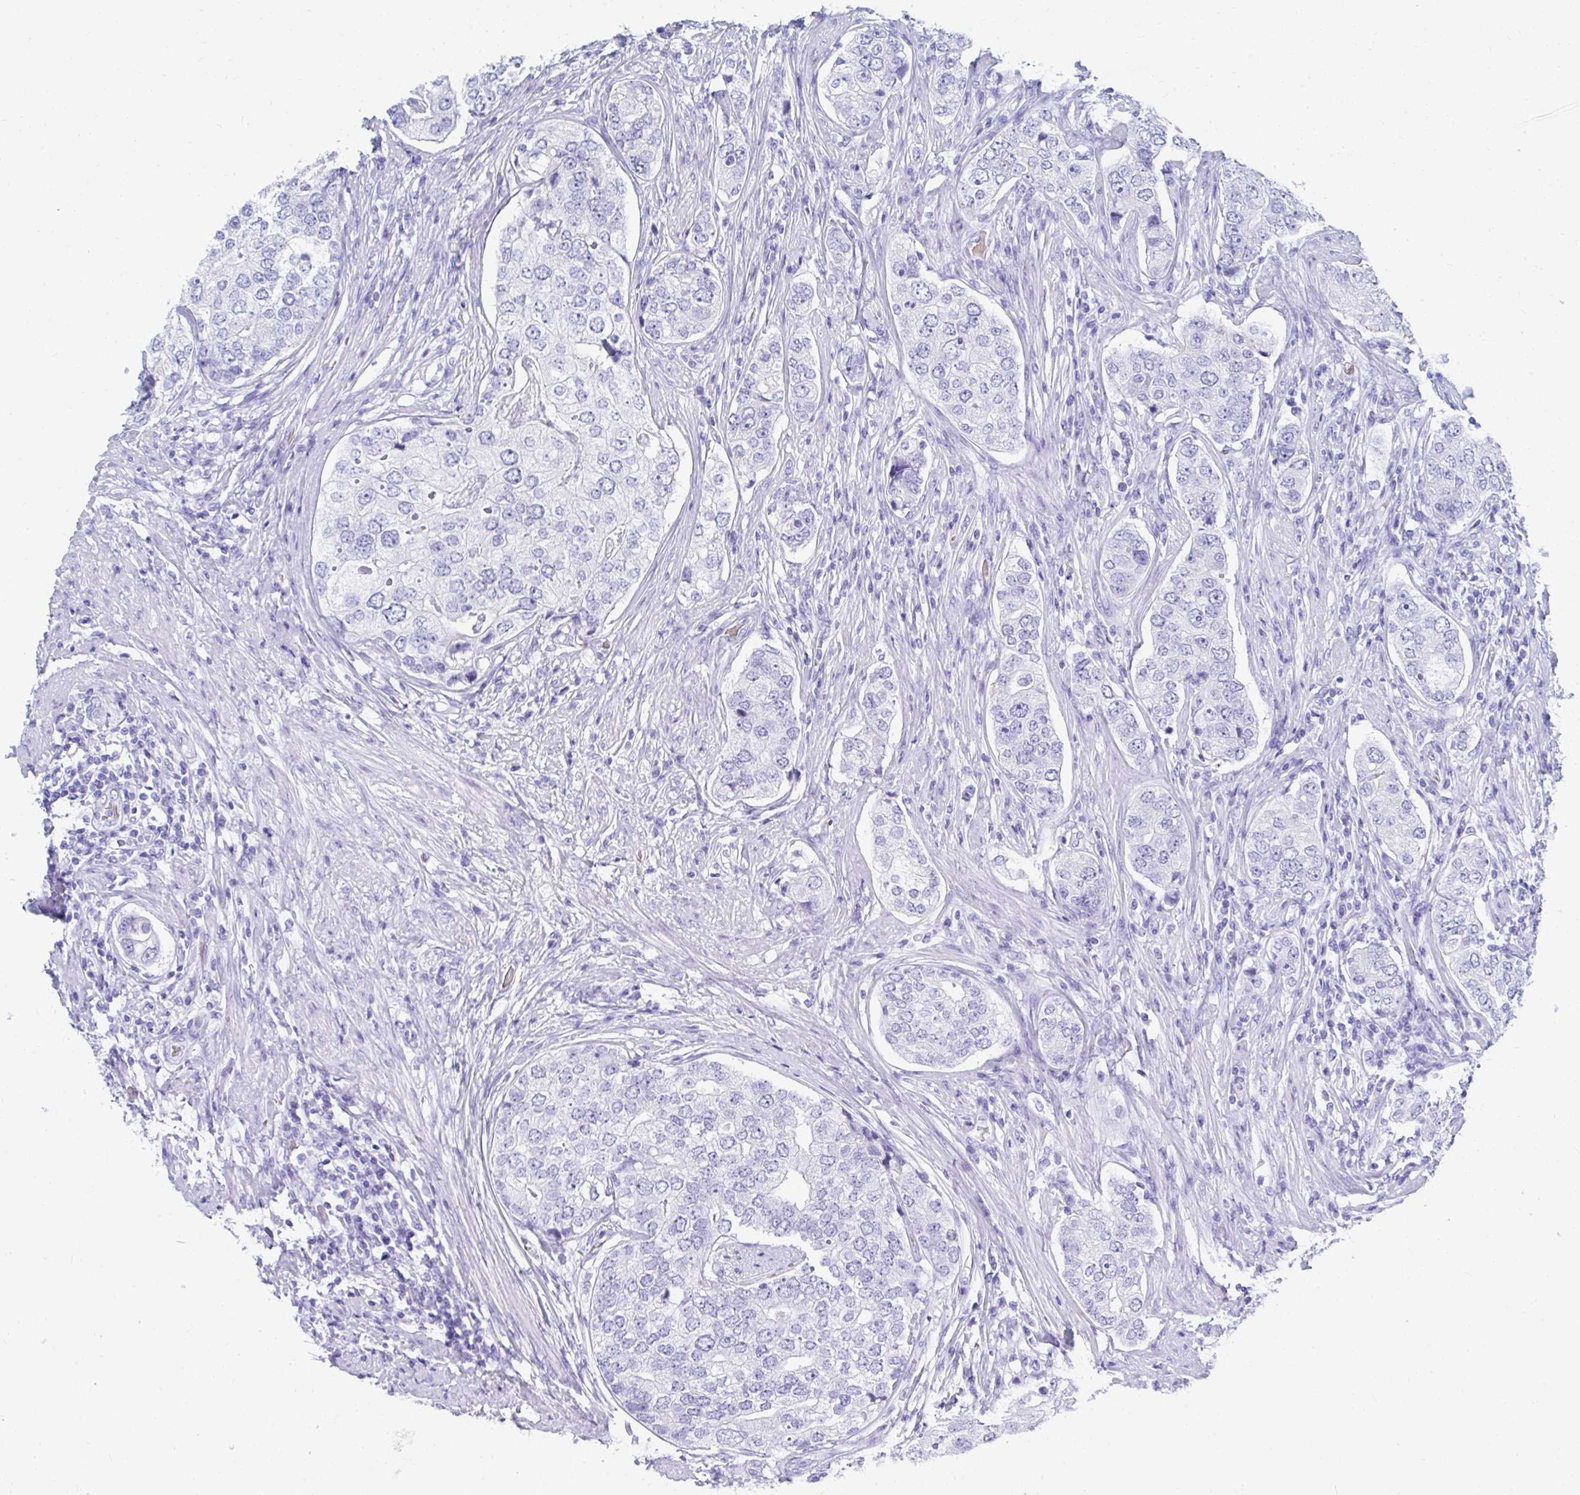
{"staining": {"intensity": "negative", "quantity": "none", "location": "none"}, "tissue": "prostate cancer", "cell_type": "Tumor cells", "image_type": "cancer", "snomed": [{"axis": "morphology", "description": "Adenocarcinoma, High grade"}, {"axis": "topography", "description": "Prostate"}], "caption": "This is an immunohistochemistry (IHC) micrograph of adenocarcinoma (high-grade) (prostate). There is no staining in tumor cells.", "gene": "MROH2B", "patient": {"sex": "male", "age": 60}}